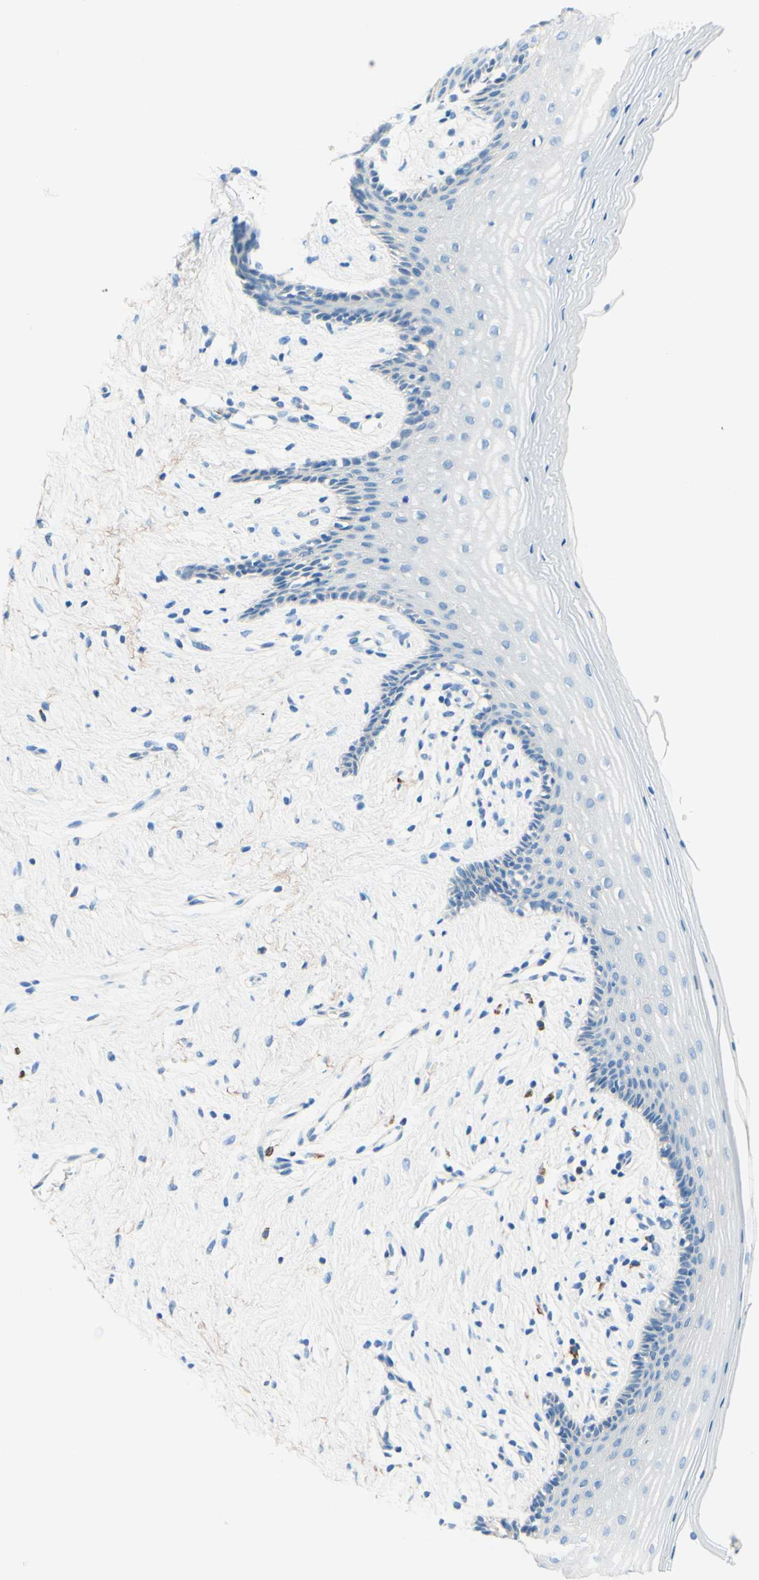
{"staining": {"intensity": "negative", "quantity": "none", "location": "none"}, "tissue": "vagina", "cell_type": "Squamous epithelial cells", "image_type": "normal", "snomed": [{"axis": "morphology", "description": "Normal tissue, NOS"}, {"axis": "topography", "description": "Vagina"}], "caption": "This is an IHC image of normal human vagina. There is no staining in squamous epithelial cells.", "gene": "PASD1", "patient": {"sex": "female", "age": 44}}